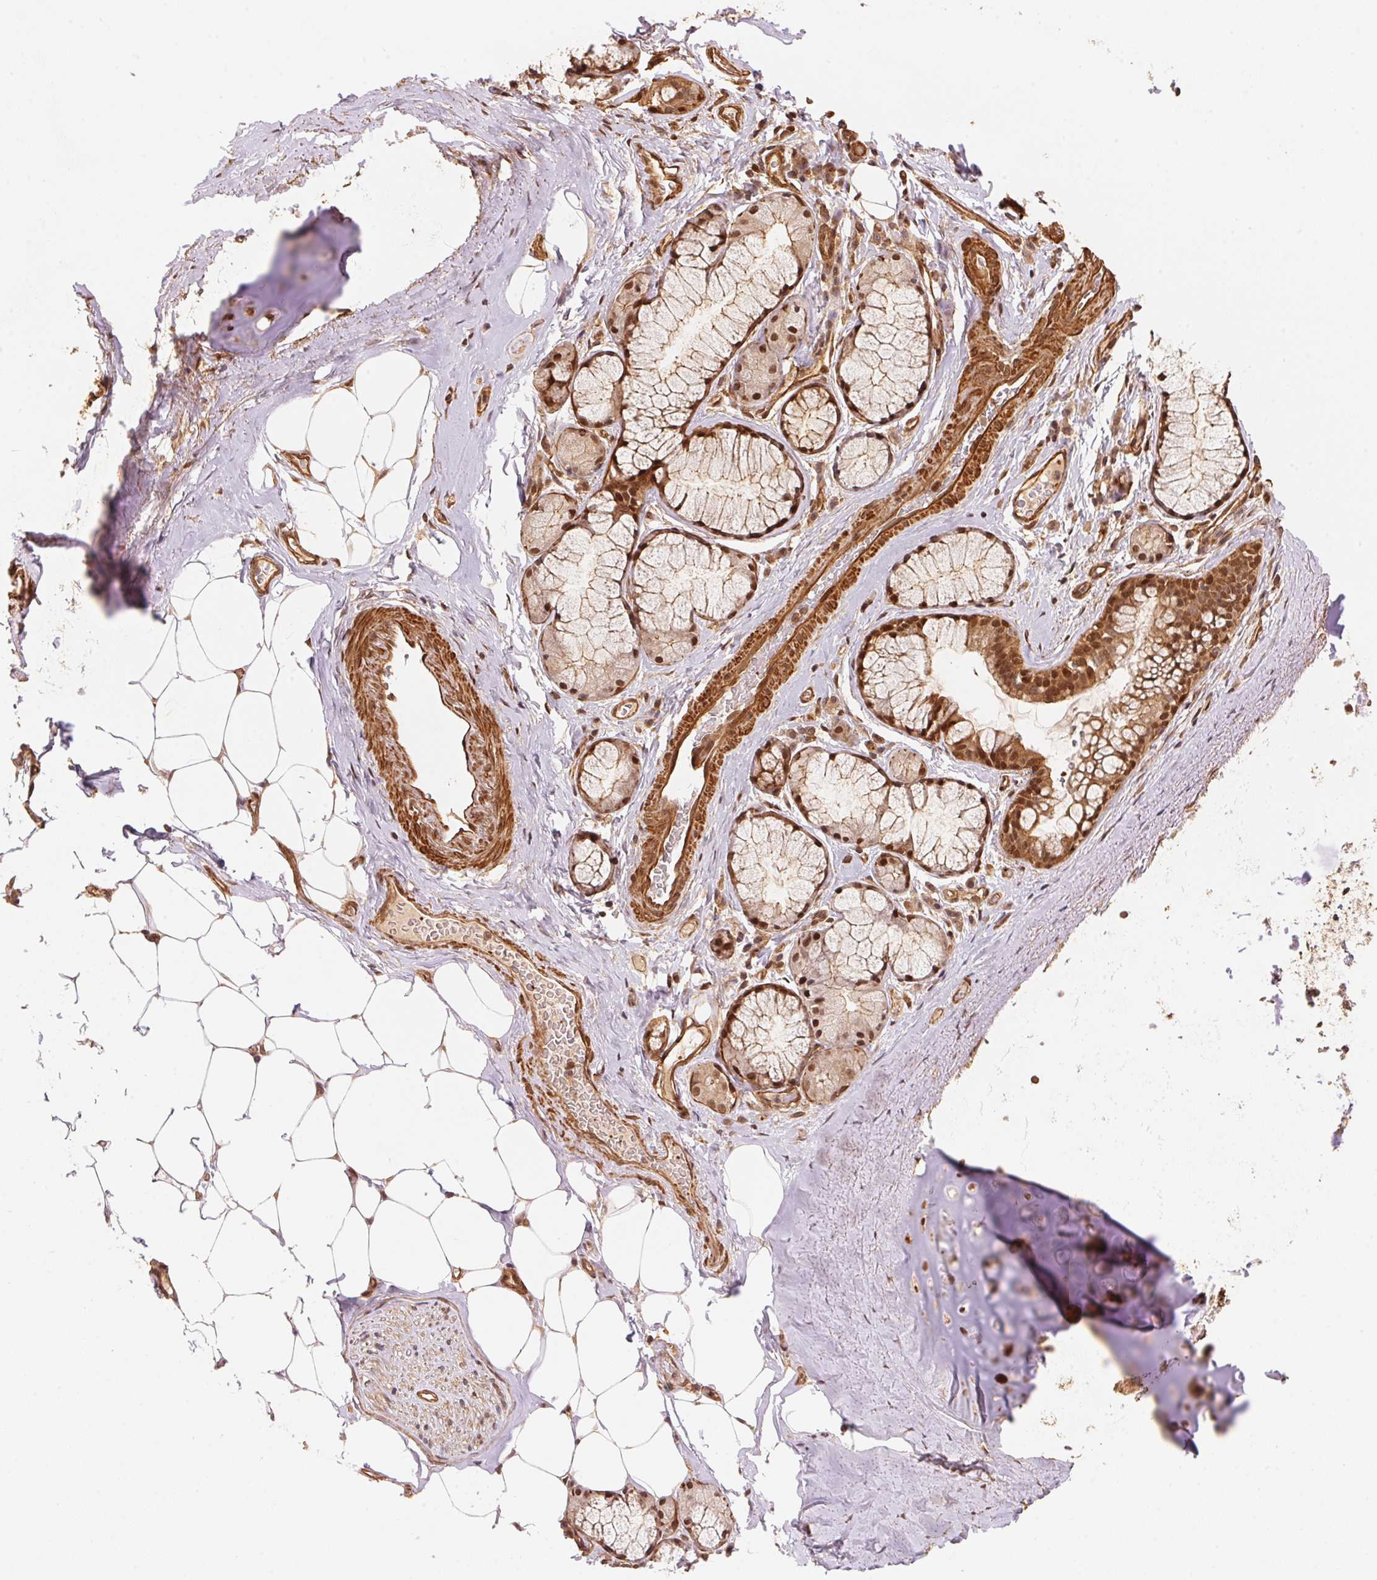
{"staining": {"intensity": "negative", "quantity": "none", "location": "none"}, "tissue": "adipose tissue", "cell_type": "Adipocytes", "image_type": "normal", "snomed": [{"axis": "morphology", "description": "Normal tissue, NOS"}, {"axis": "topography", "description": "Bronchus"}, {"axis": "topography", "description": "Lung"}], "caption": "This is an IHC micrograph of benign human adipose tissue. There is no staining in adipocytes.", "gene": "TNIP2", "patient": {"sex": "female", "age": 57}}